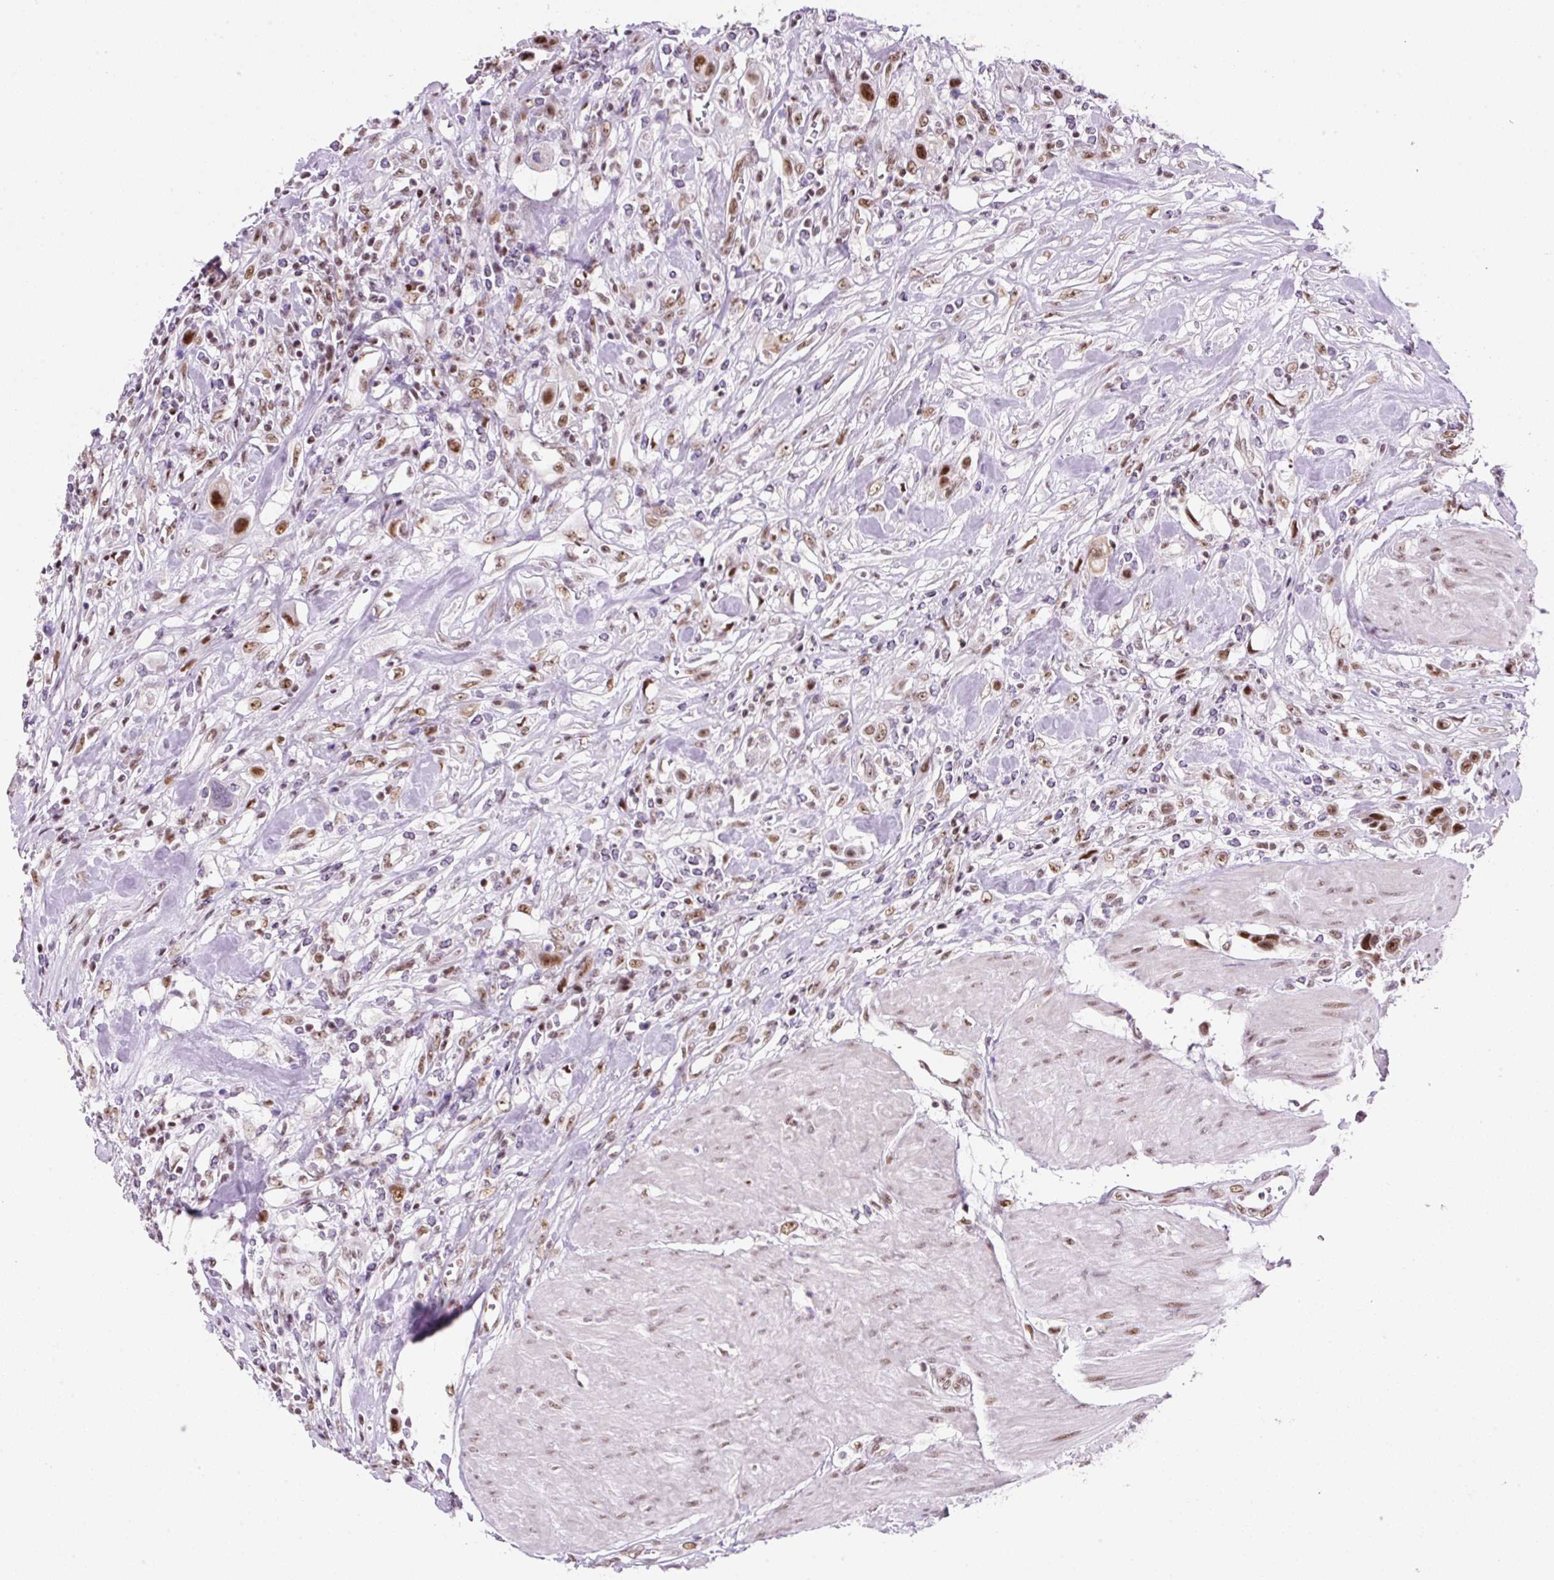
{"staining": {"intensity": "moderate", "quantity": ">75%", "location": "nuclear"}, "tissue": "urothelial cancer", "cell_type": "Tumor cells", "image_type": "cancer", "snomed": [{"axis": "morphology", "description": "Urothelial carcinoma, High grade"}, {"axis": "topography", "description": "Urinary bladder"}], "caption": "Human high-grade urothelial carcinoma stained with a brown dye demonstrates moderate nuclear positive staining in about >75% of tumor cells.", "gene": "TAF1A", "patient": {"sex": "male", "age": 50}}